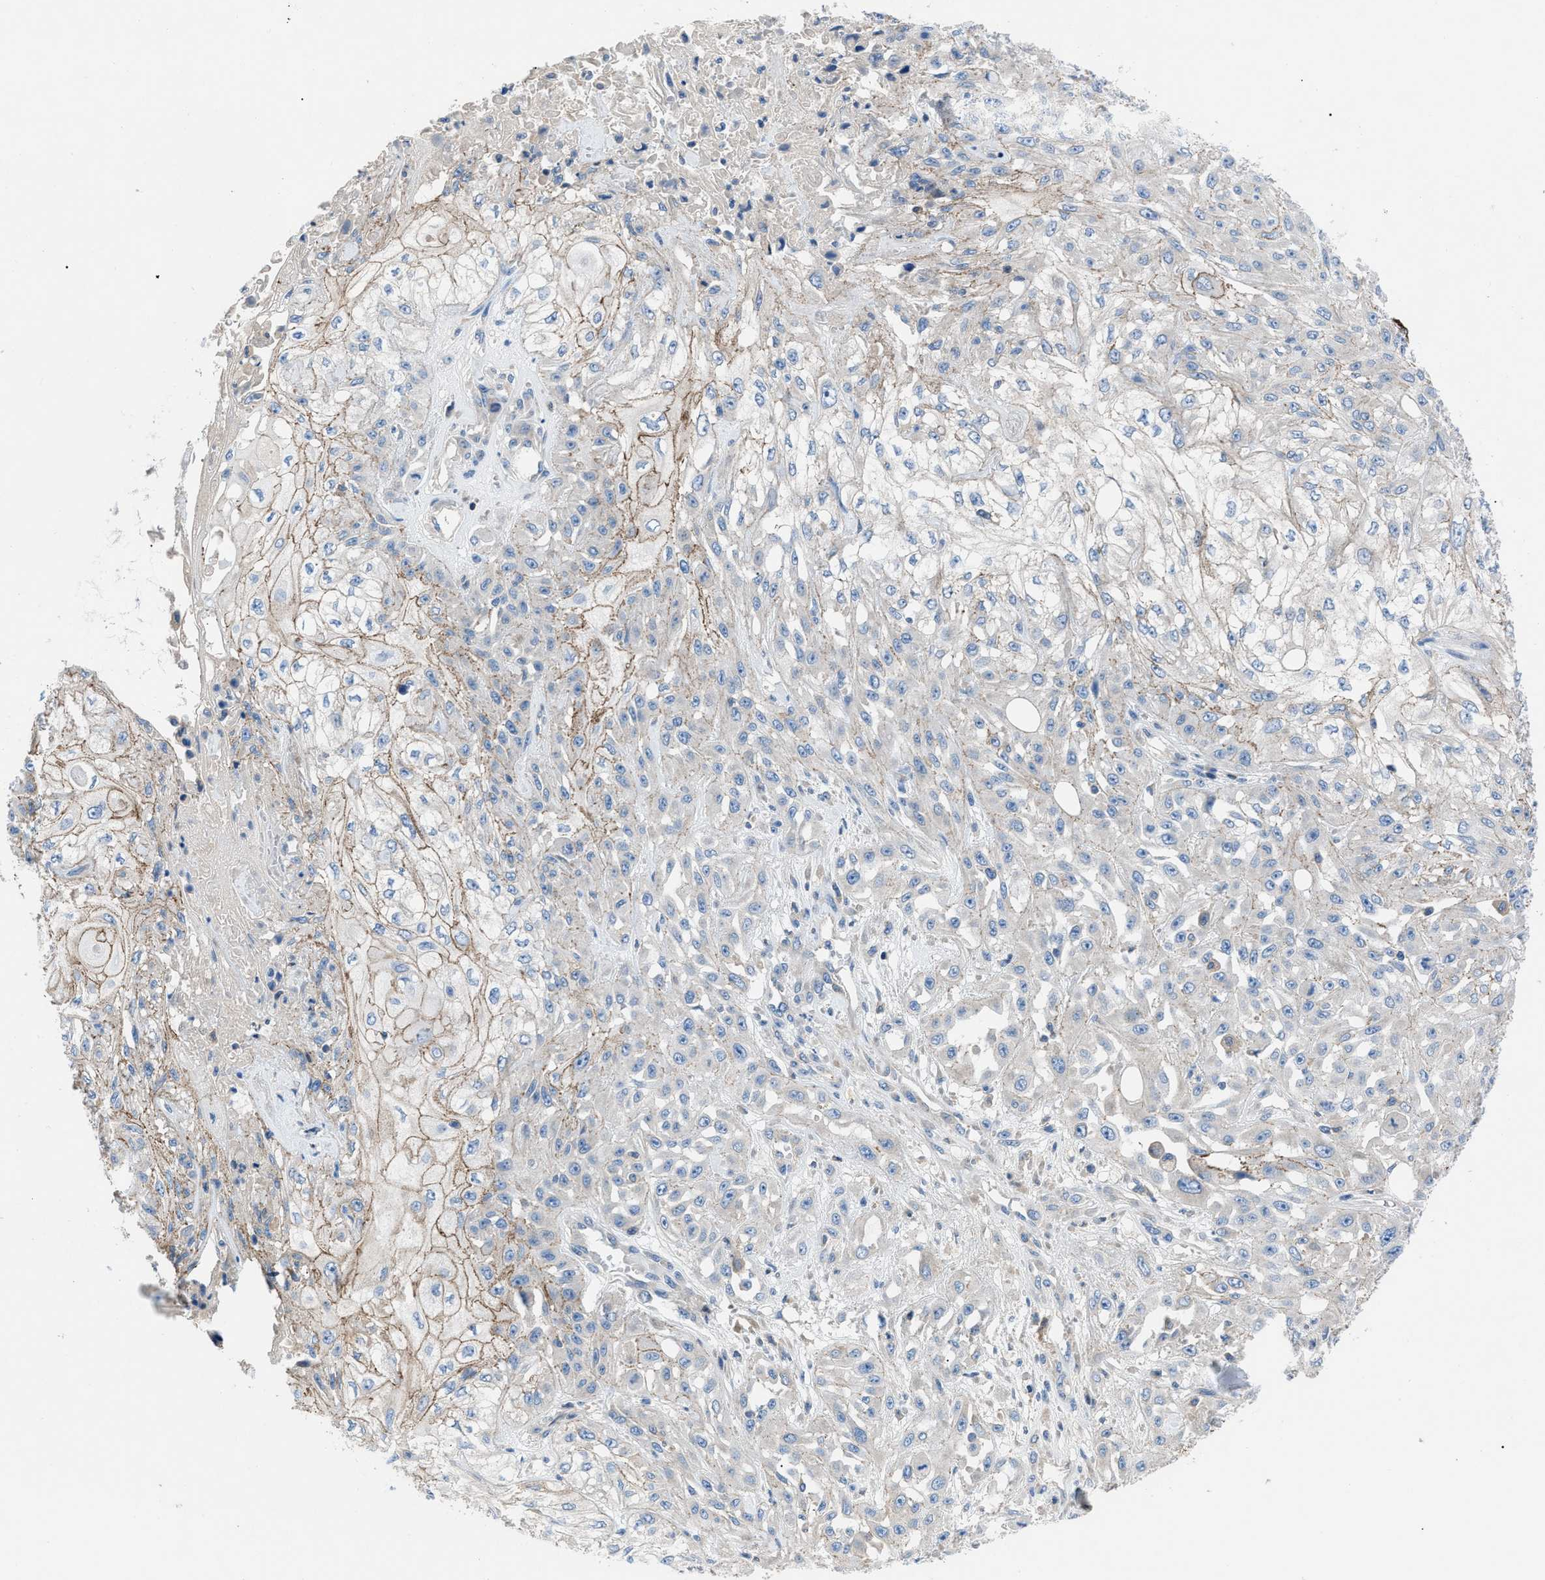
{"staining": {"intensity": "moderate", "quantity": "<25%", "location": "cytoplasmic/membranous"}, "tissue": "skin cancer", "cell_type": "Tumor cells", "image_type": "cancer", "snomed": [{"axis": "morphology", "description": "Squamous cell carcinoma, NOS"}, {"axis": "morphology", "description": "Squamous cell carcinoma, metastatic, NOS"}, {"axis": "topography", "description": "Skin"}, {"axis": "topography", "description": "Lymph node"}], "caption": "Immunohistochemistry (IHC) micrograph of skin squamous cell carcinoma stained for a protein (brown), which reveals low levels of moderate cytoplasmic/membranous staining in approximately <25% of tumor cells.", "gene": "ZDHHC24", "patient": {"sex": "male", "age": 75}}